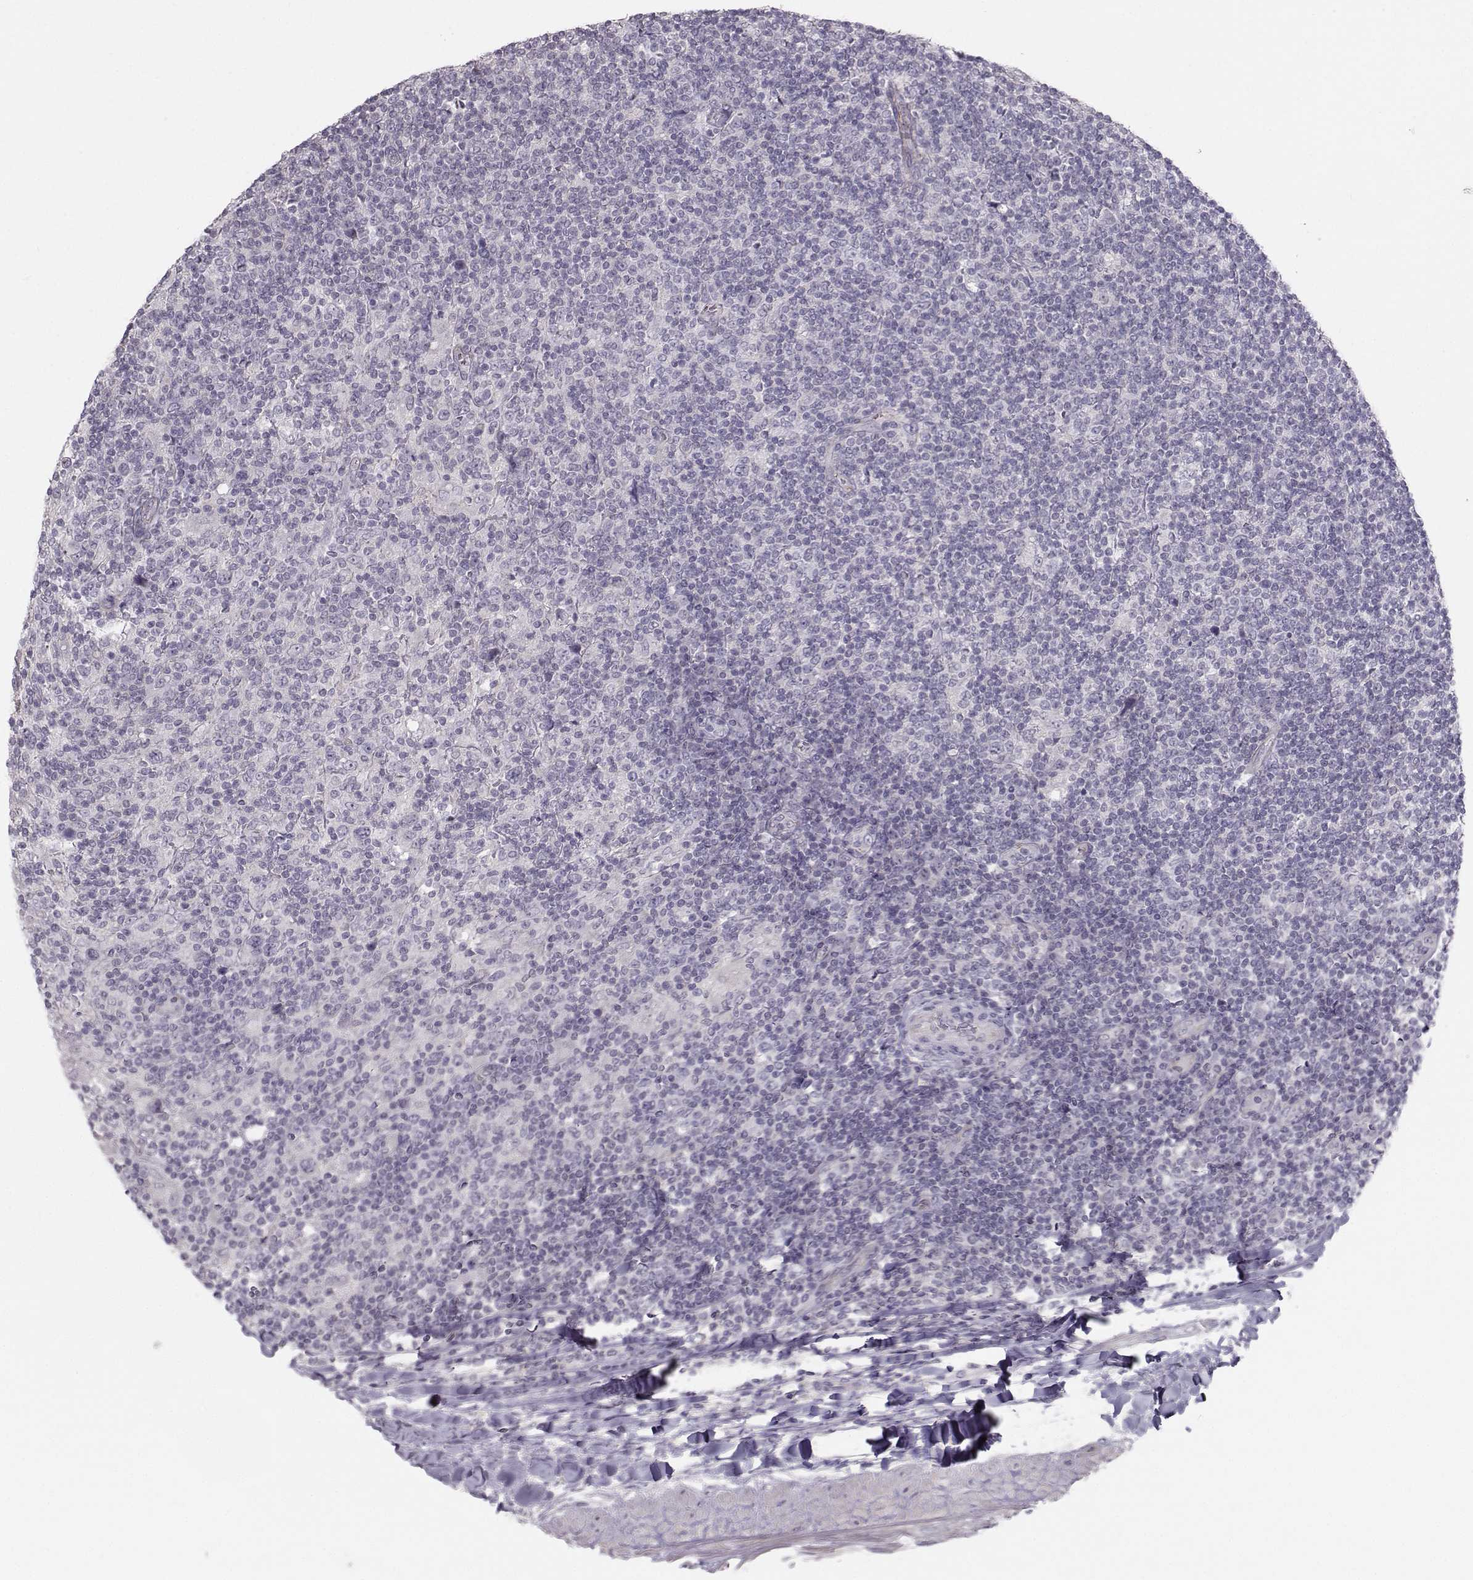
{"staining": {"intensity": "negative", "quantity": "none", "location": "none"}, "tissue": "lymphoma", "cell_type": "Tumor cells", "image_type": "cancer", "snomed": [{"axis": "morphology", "description": "Hodgkin's disease, NOS"}, {"axis": "topography", "description": "Lymph node"}], "caption": "IHC of lymphoma shows no expression in tumor cells. (Stains: DAB immunohistochemistry with hematoxylin counter stain, Microscopy: brightfield microscopy at high magnification).", "gene": "MAST1", "patient": {"sex": "male", "age": 40}}